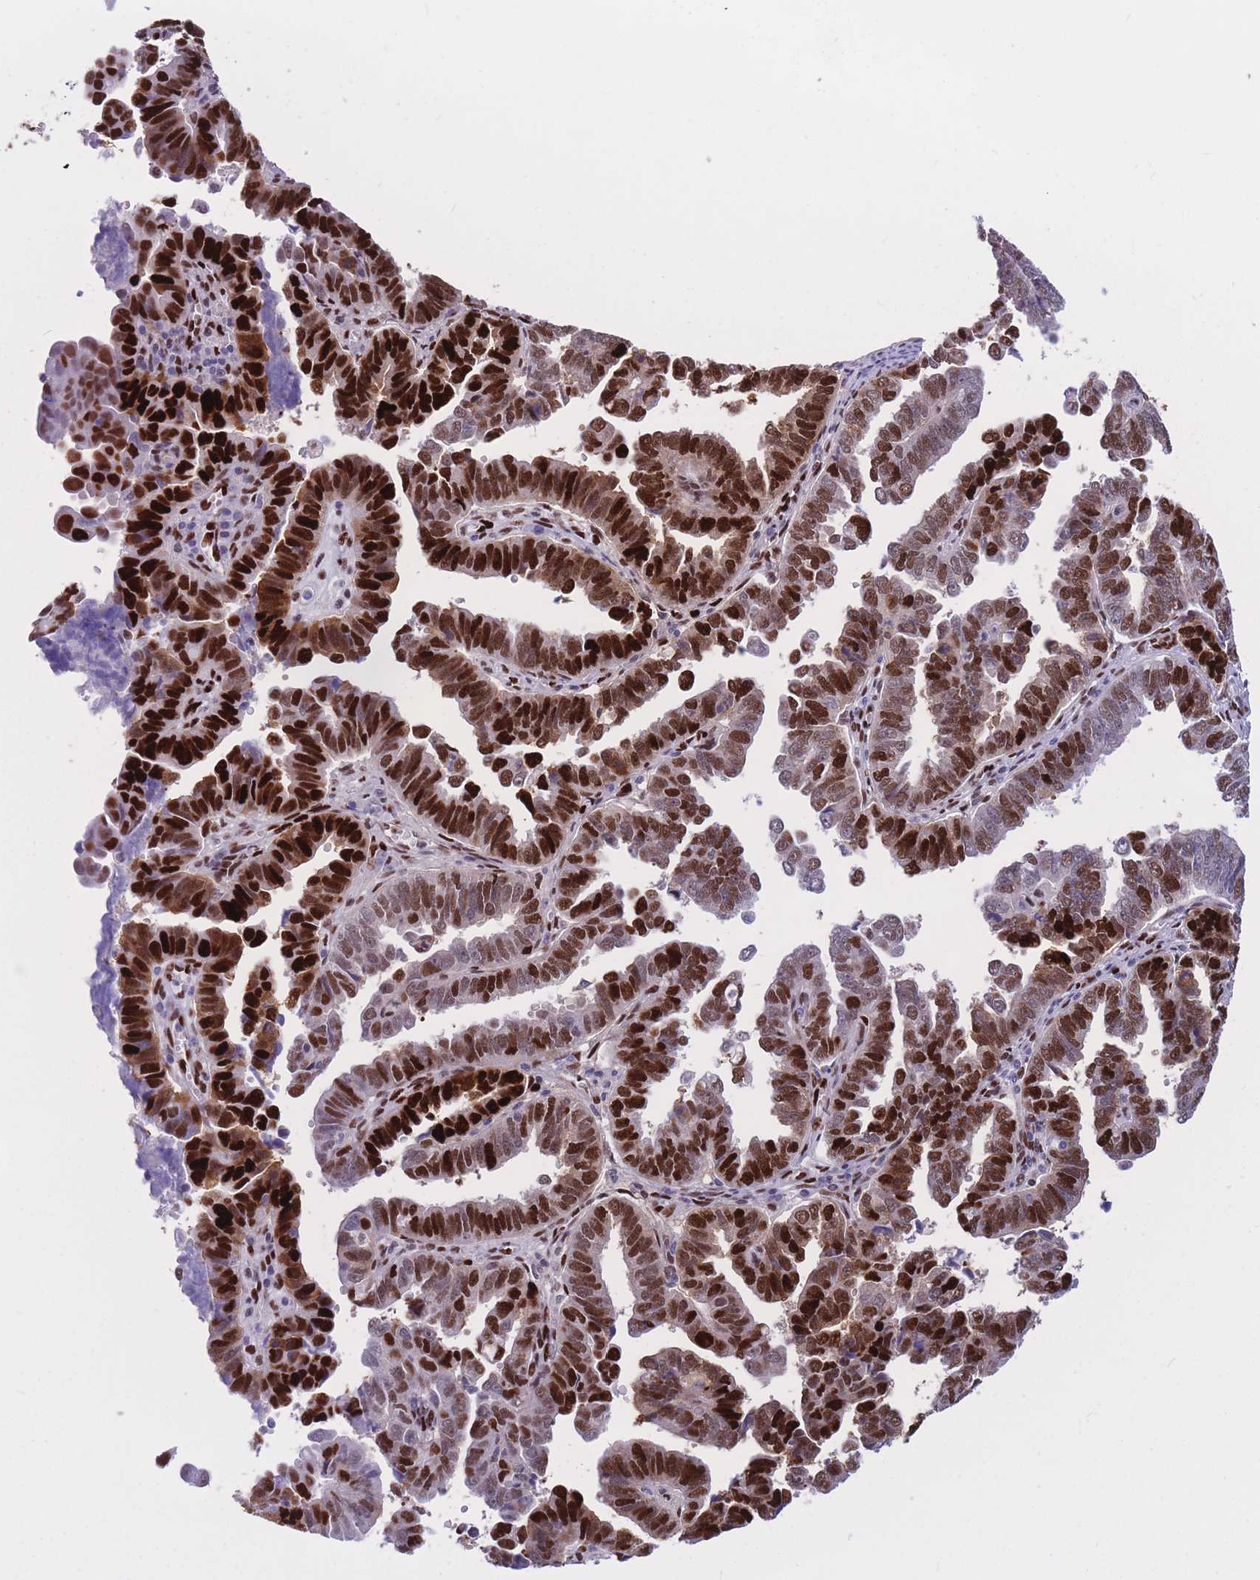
{"staining": {"intensity": "strong", "quantity": ">75%", "location": "nuclear"}, "tissue": "endometrial cancer", "cell_type": "Tumor cells", "image_type": "cancer", "snomed": [{"axis": "morphology", "description": "Adenocarcinoma, NOS"}, {"axis": "topography", "description": "Endometrium"}], "caption": "The immunohistochemical stain labels strong nuclear staining in tumor cells of endometrial cancer tissue. The protein is stained brown, and the nuclei are stained in blue (DAB IHC with brightfield microscopy, high magnification).", "gene": "NASP", "patient": {"sex": "female", "age": 75}}